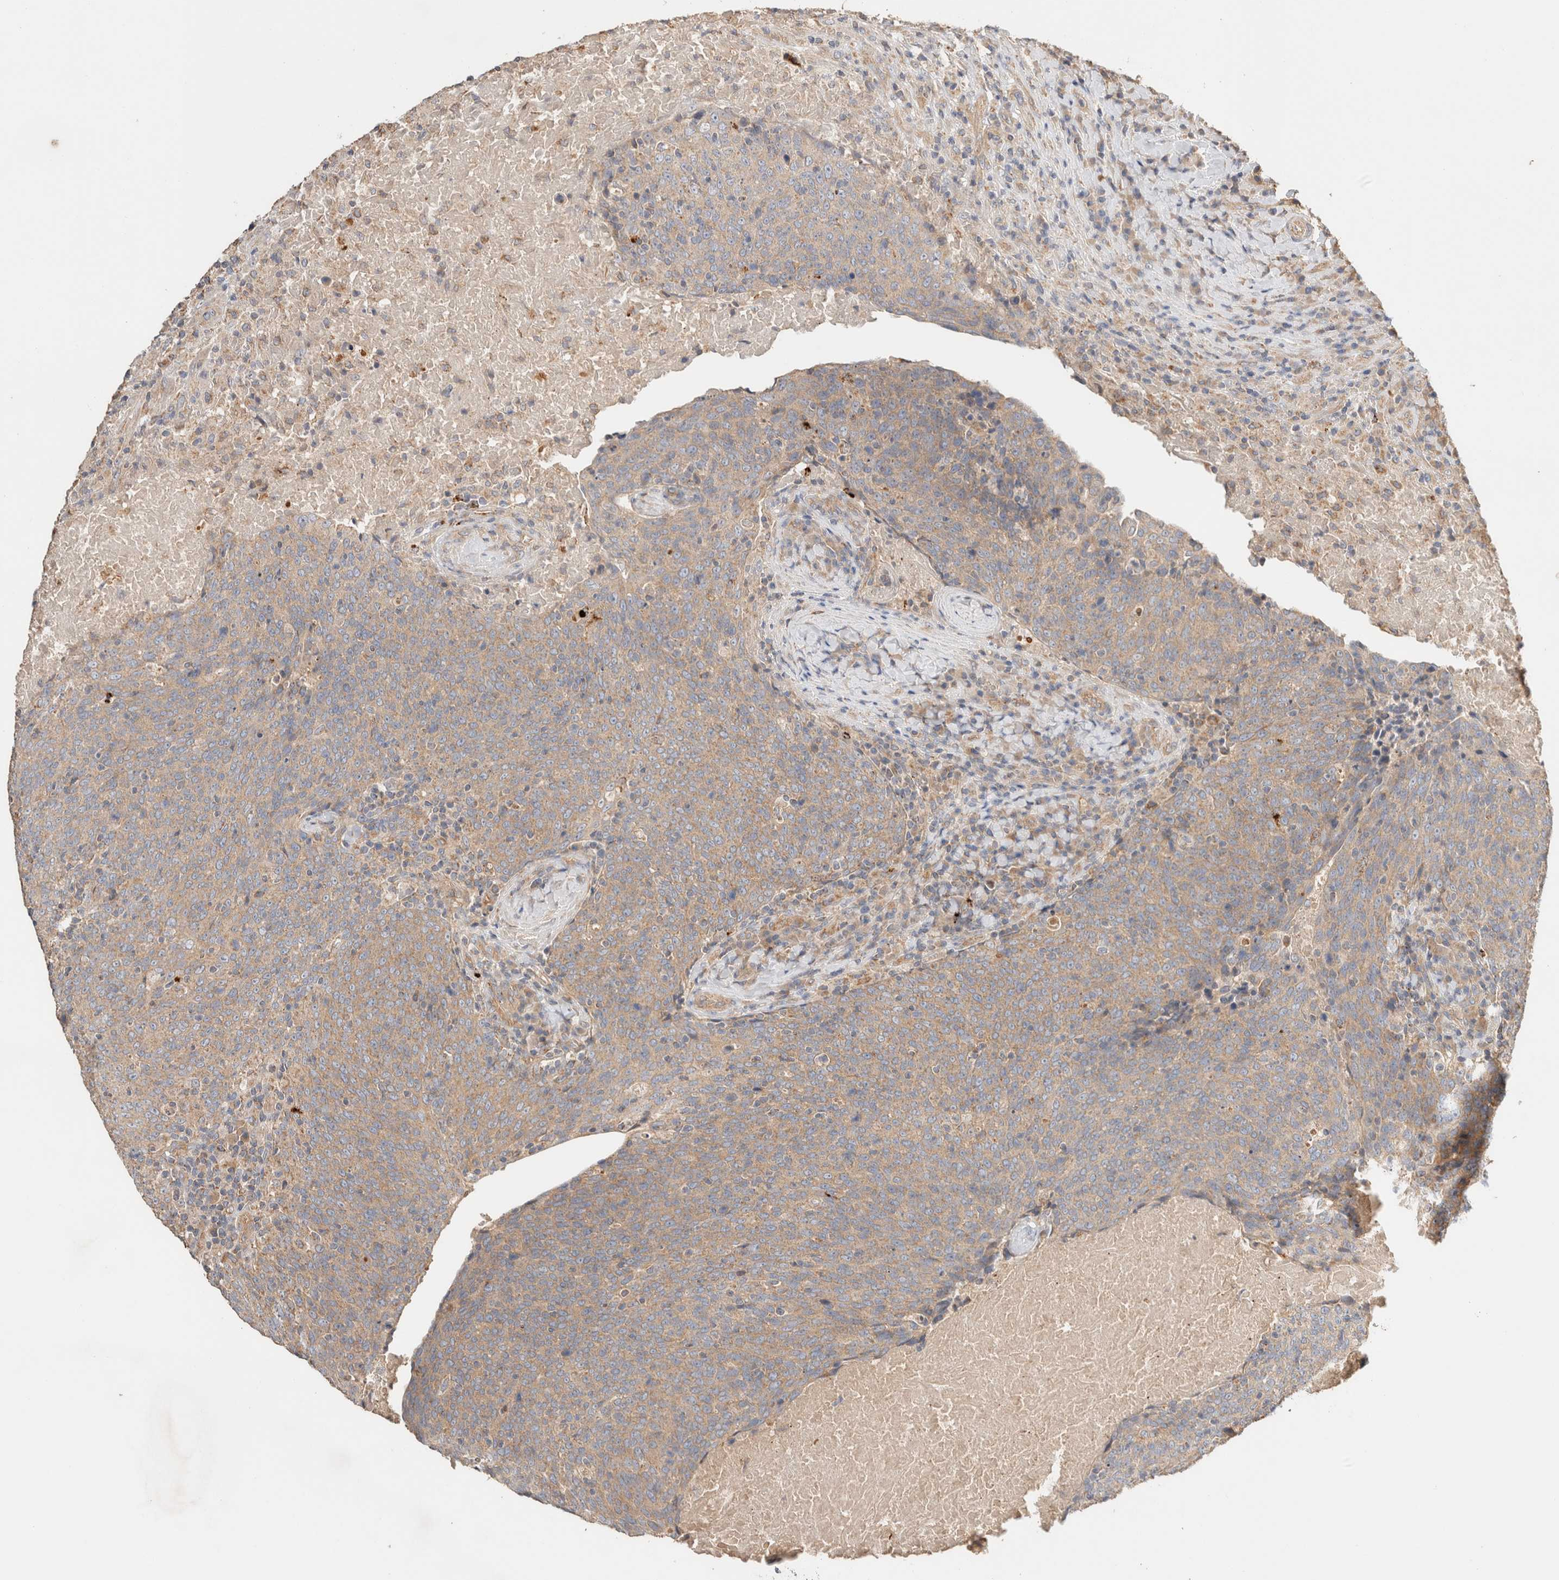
{"staining": {"intensity": "weak", "quantity": ">75%", "location": "cytoplasmic/membranous"}, "tissue": "head and neck cancer", "cell_type": "Tumor cells", "image_type": "cancer", "snomed": [{"axis": "morphology", "description": "Squamous cell carcinoma, NOS"}, {"axis": "morphology", "description": "Squamous cell carcinoma, metastatic, NOS"}, {"axis": "topography", "description": "Lymph node"}, {"axis": "topography", "description": "Head-Neck"}], "caption": "A low amount of weak cytoplasmic/membranous expression is seen in about >75% of tumor cells in metastatic squamous cell carcinoma (head and neck) tissue. The staining is performed using DAB brown chromogen to label protein expression. The nuclei are counter-stained blue using hematoxylin.", "gene": "B3GNTL1", "patient": {"sex": "male", "age": 62}}